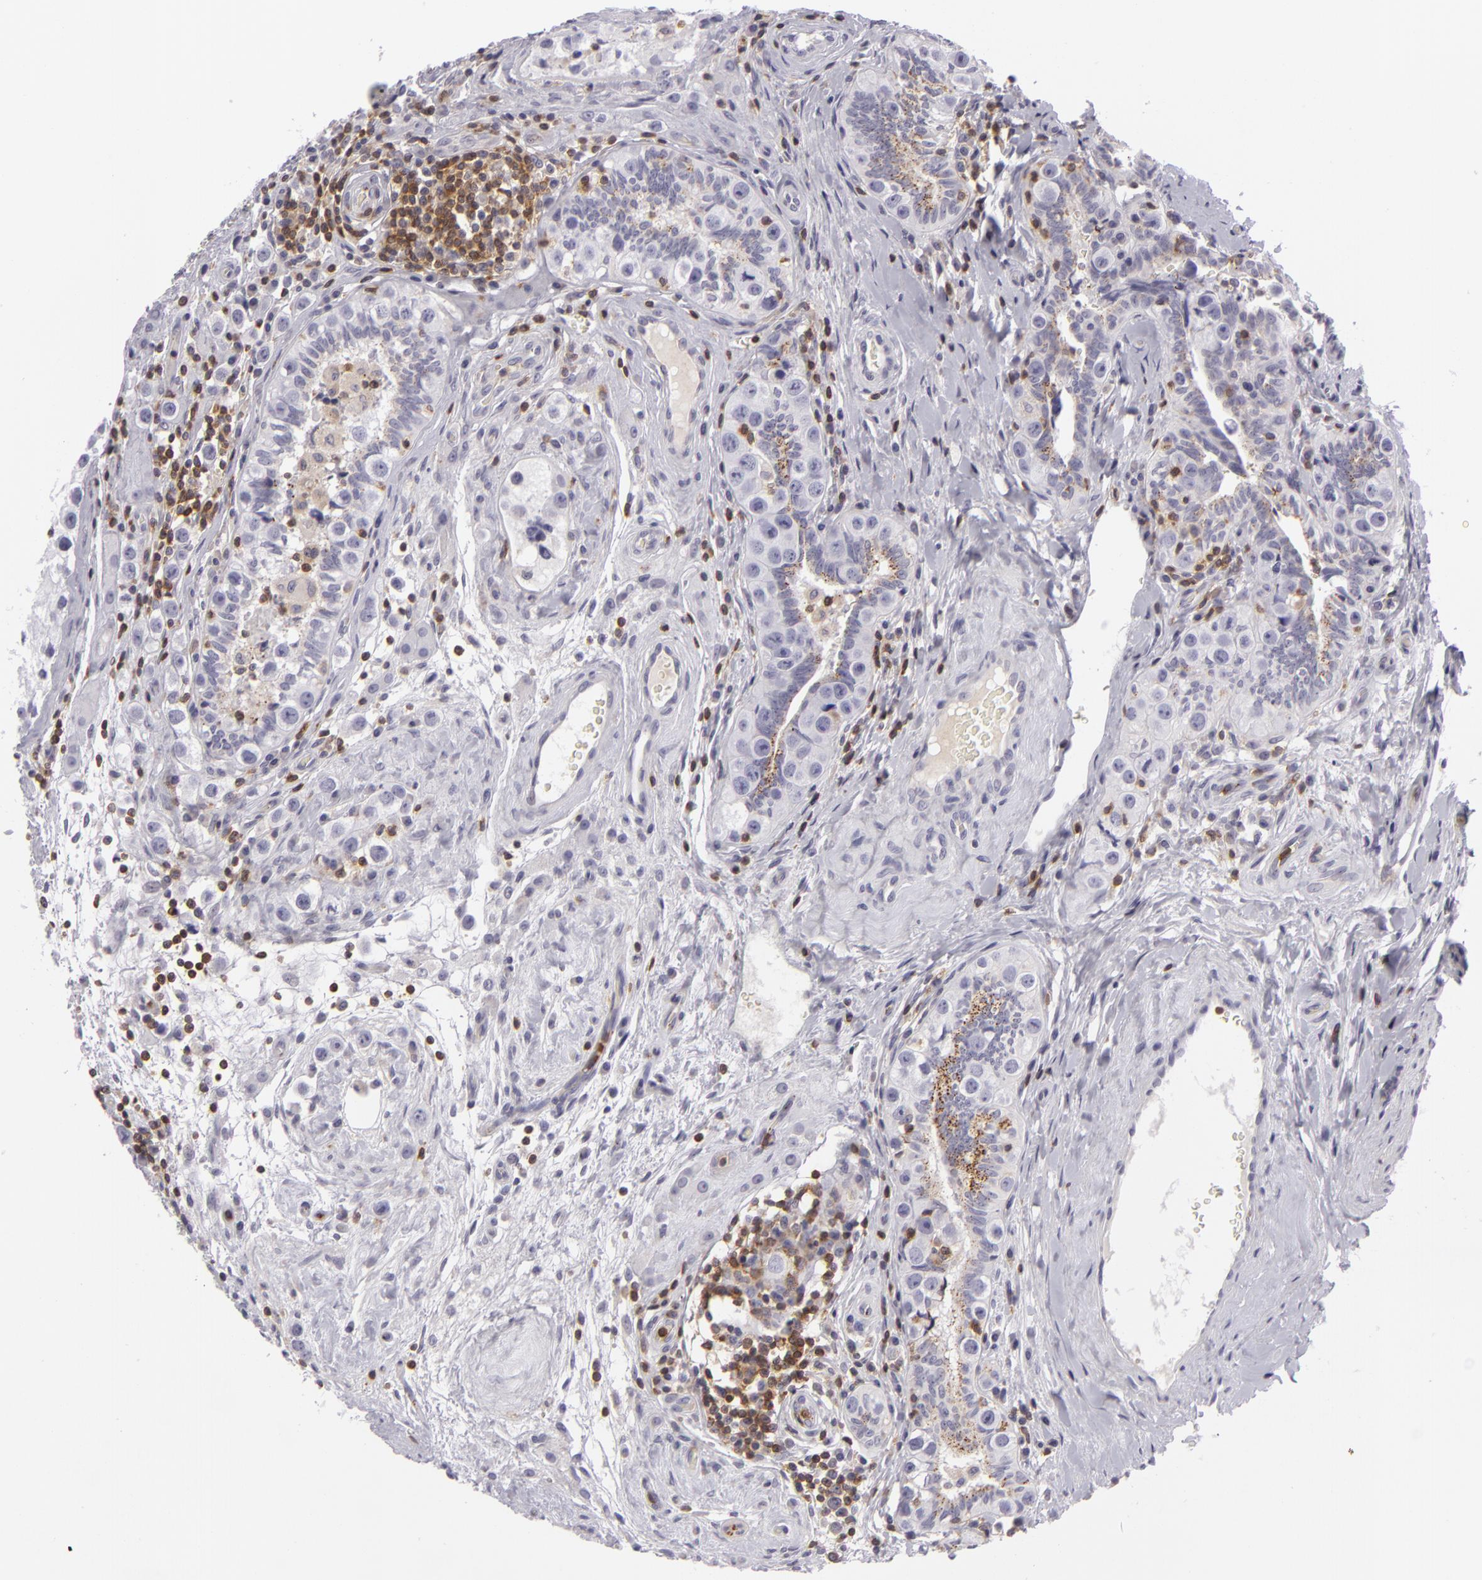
{"staining": {"intensity": "negative", "quantity": "none", "location": "none"}, "tissue": "testis cancer", "cell_type": "Tumor cells", "image_type": "cancer", "snomed": [{"axis": "morphology", "description": "Seminoma, NOS"}, {"axis": "topography", "description": "Testis"}], "caption": "The histopathology image reveals no staining of tumor cells in testis cancer.", "gene": "KCNAB2", "patient": {"sex": "male", "age": 32}}